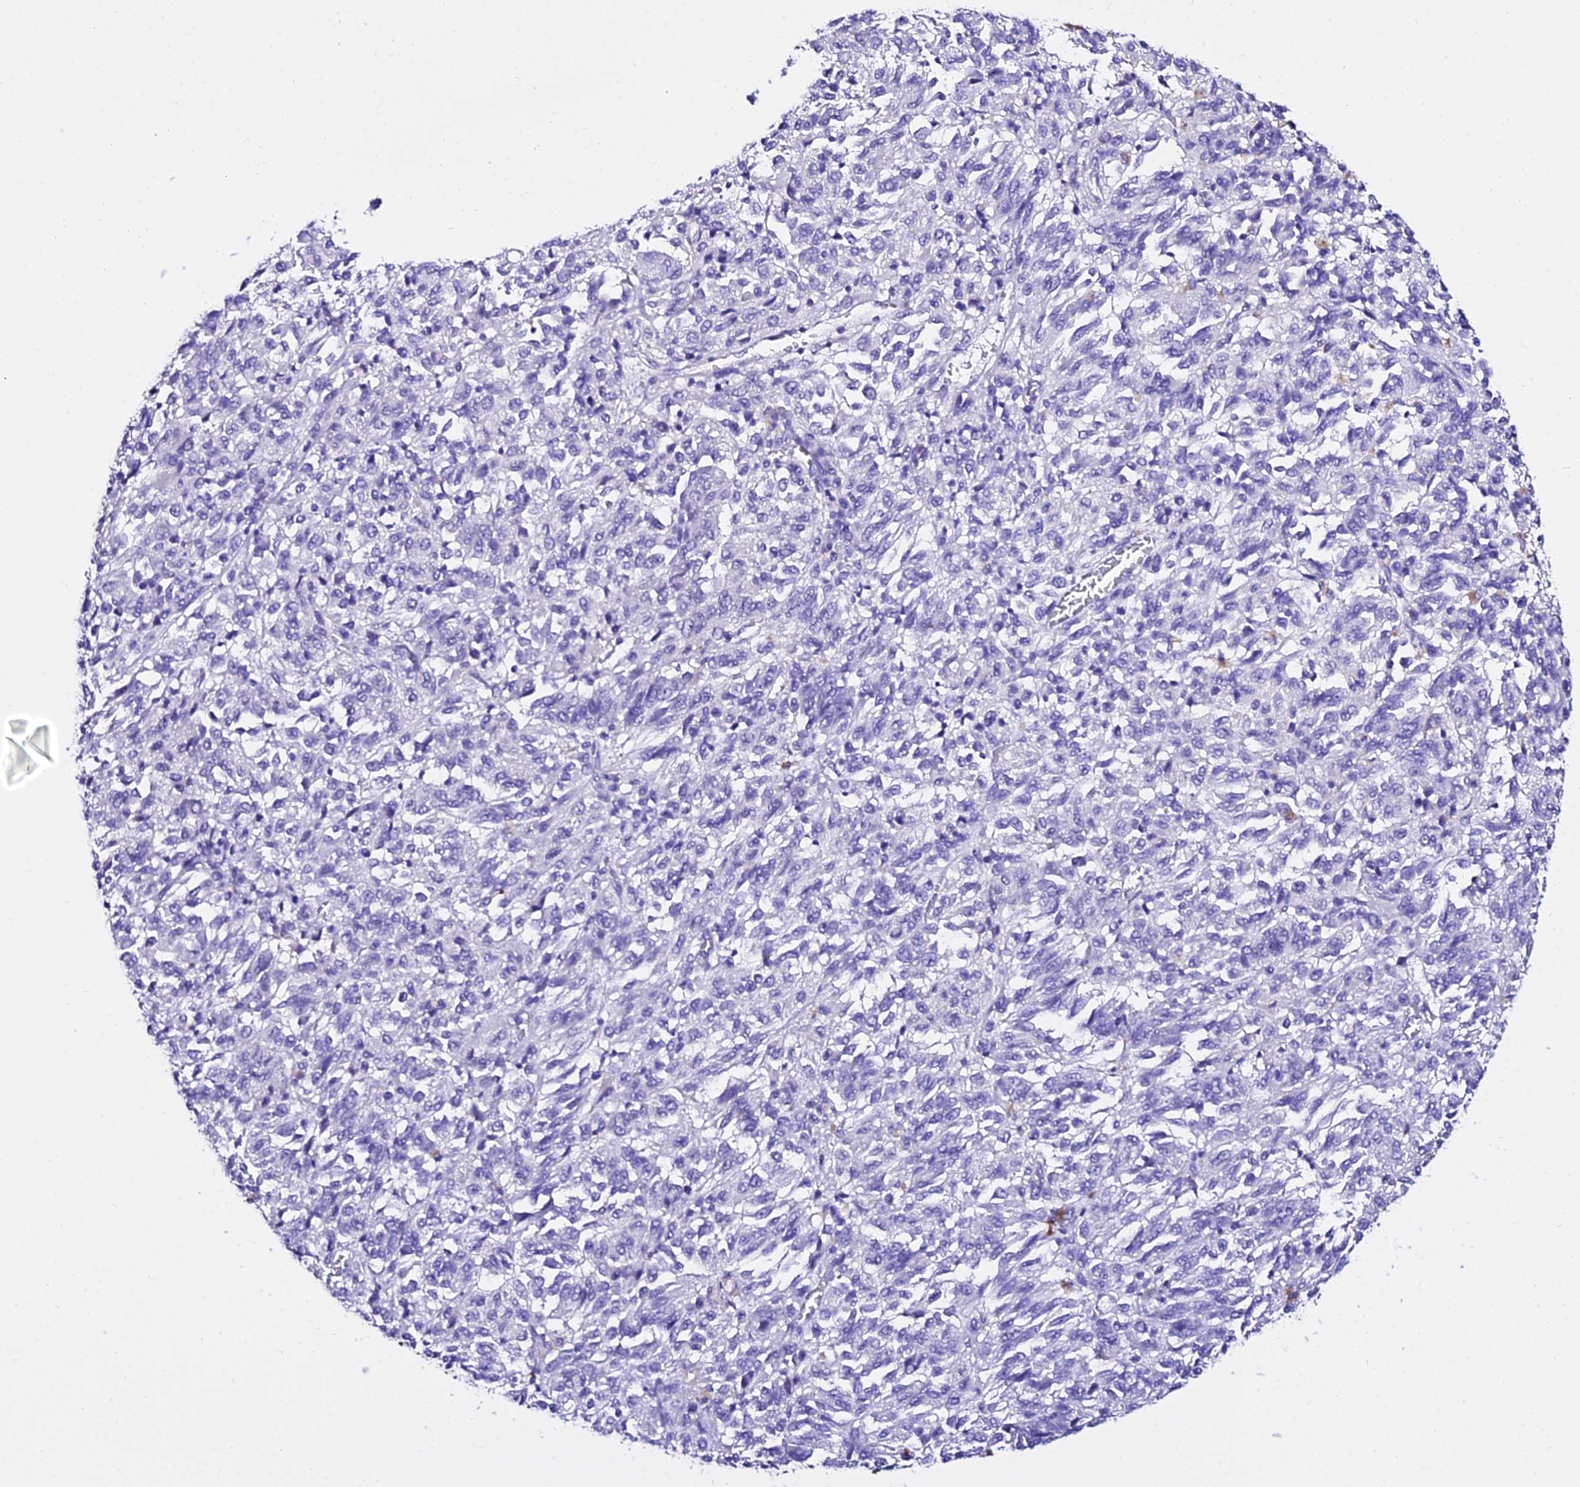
{"staining": {"intensity": "negative", "quantity": "none", "location": "none"}, "tissue": "melanoma", "cell_type": "Tumor cells", "image_type": "cancer", "snomed": [{"axis": "morphology", "description": "Malignant melanoma, Metastatic site"}, {"axis": "topography", "description": "Lung"}], "caption": "The micrograph exhibits no staining of tumor cells in melanoma.", "gene": "DEFB106A", "patient": {"sex": "male", "age": 64}}